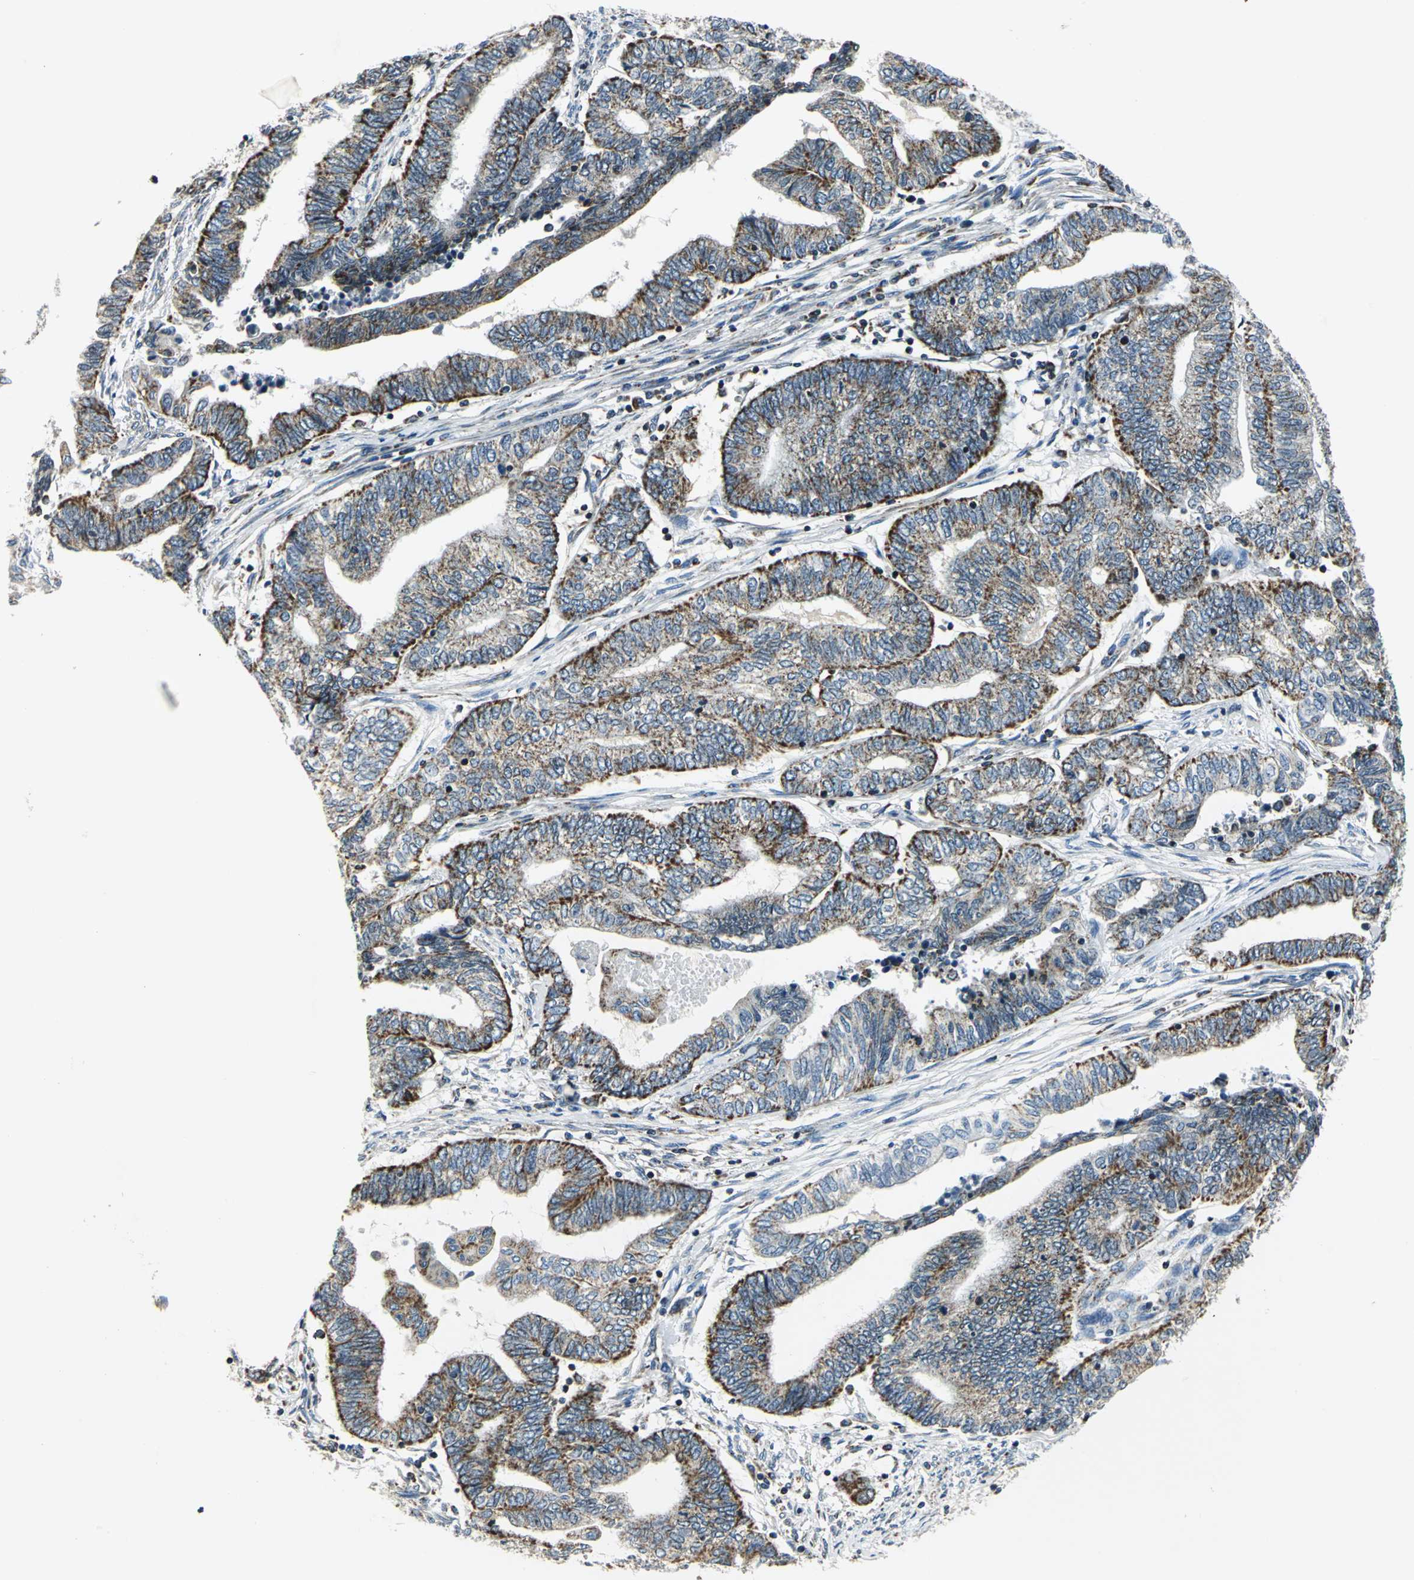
{"staining": {"intensity": "moderate", "quantity": "25%-75%", "location": "cytoplasmic/membranous"}, "tissue": "endometrial cancer", "cell_type": "Tumor cells", "image_type": "cancer", "snomed": [{"axis": "morphology", "description": "Adenocarcinoma, NOS"}, {"axis": "topography", "description": "Uterus"}, {"axis": "topography", "description": "Endometrium"}], "caption": "Immunohistochemistry (IHC) image of neoplastic tissue: endometrial cancer (adenocarcinoma) stained using immunohistochemistry (IHC) shows medium levels of moderate protein expression localized specifically in the cytoplasmic/membranous of tumor cells, appearing as a cytoplasmic/membranous brown color.", "gene": "USP40", "patient": {"sex": "female", "age": 70}}